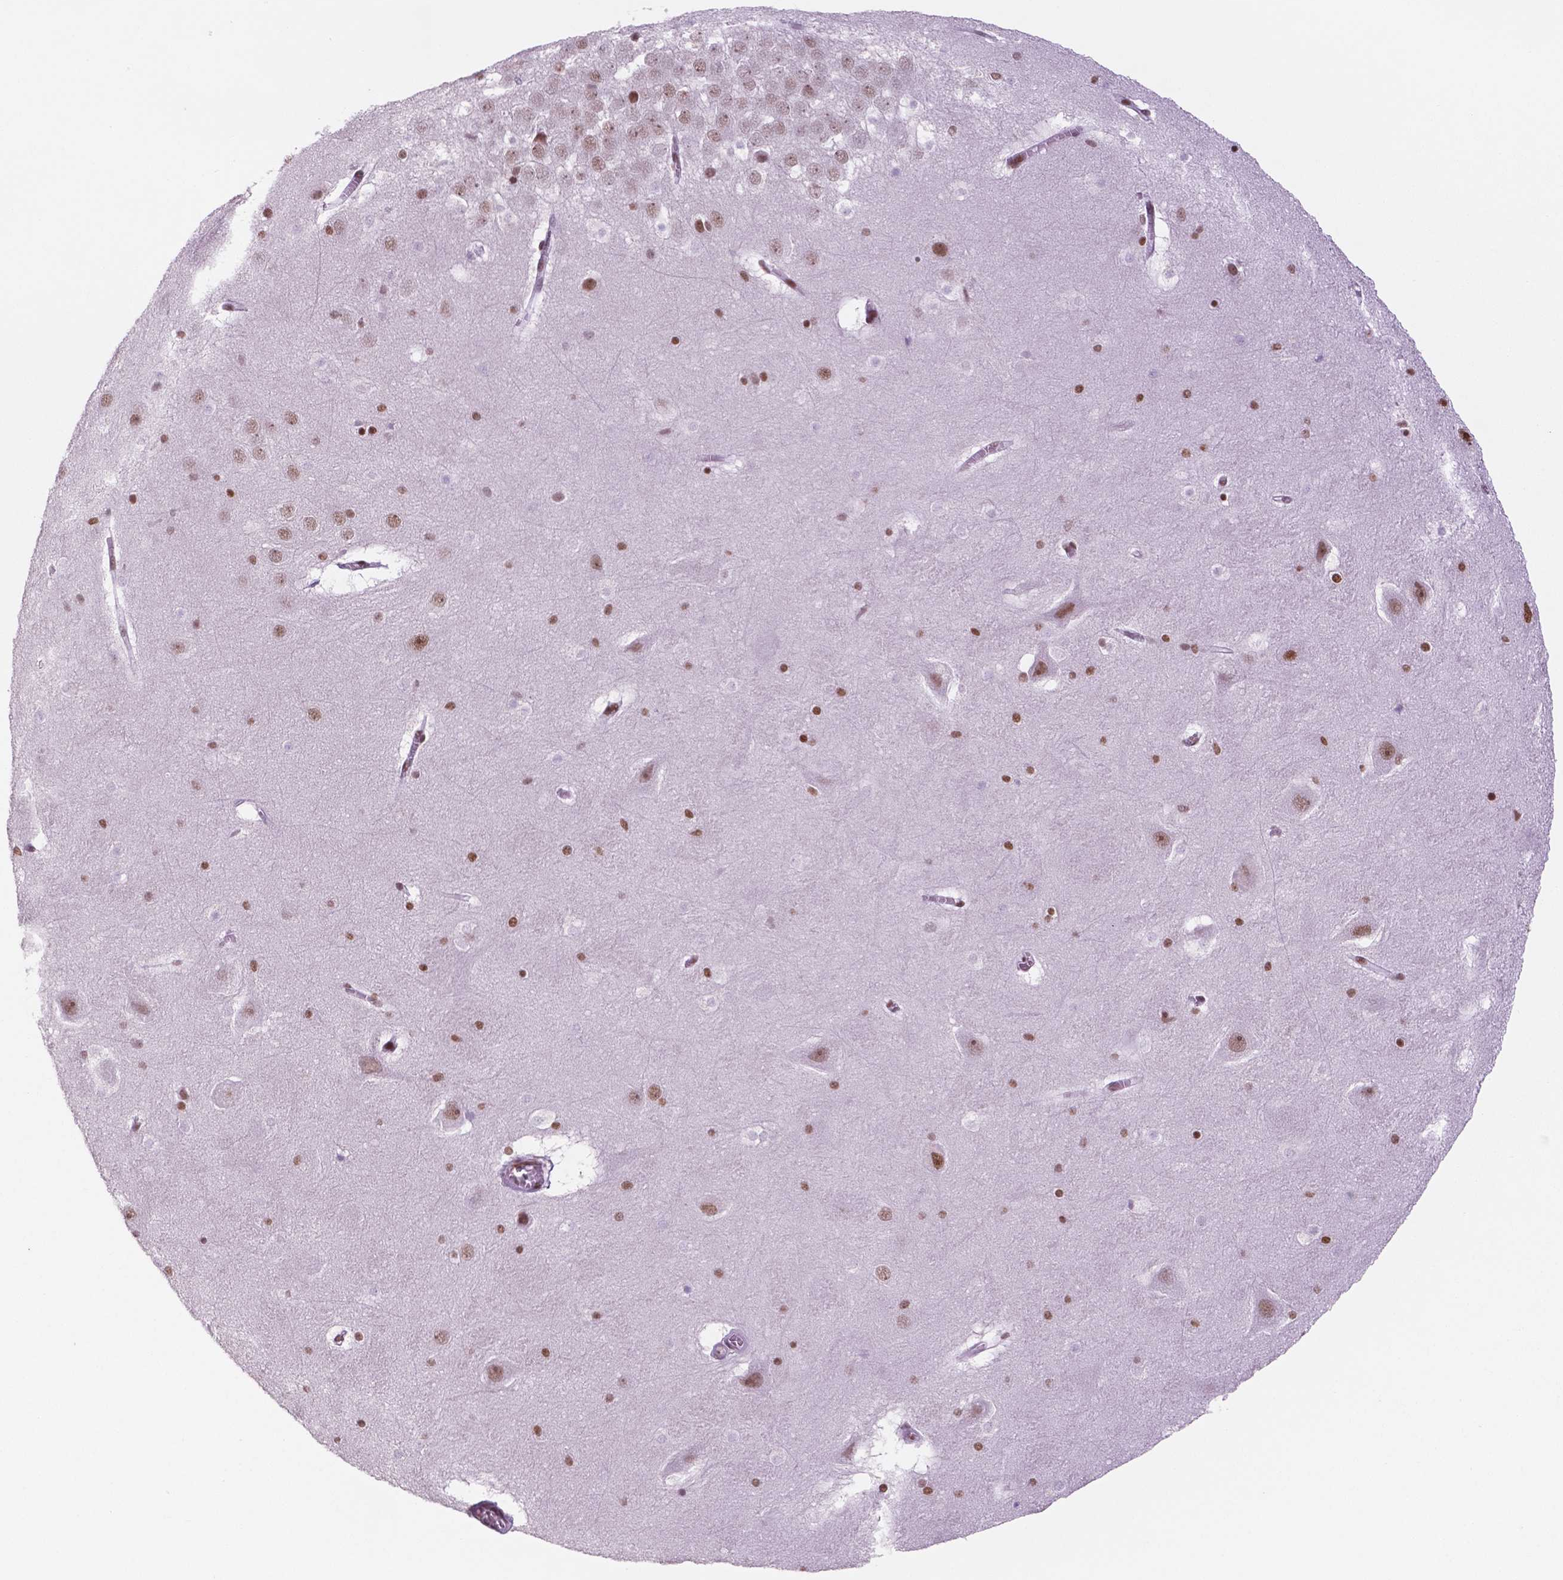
{"staining": {"intensity": "moderate", "quantity": "25%-75%", "location": "nuclear"}, "tissue": "hippocampus", "cell_type": "Glial cells", "image_type": "normal", "snomed": [{"axis": "morphology", "description": "Normal tissue, NOS"}, {"axis": "topography", "description": "Hippocampus"}], "caption": "Immunohistochemistry (IHC) (DAB (3,3'-diaminobenzidine)) staining of unremarkable hippocampus shows moderate nuclear protein staining in about 25%-75% of glial cells.", "gene": "MSH6", "patient": {"sex": "male", "age": 45}}